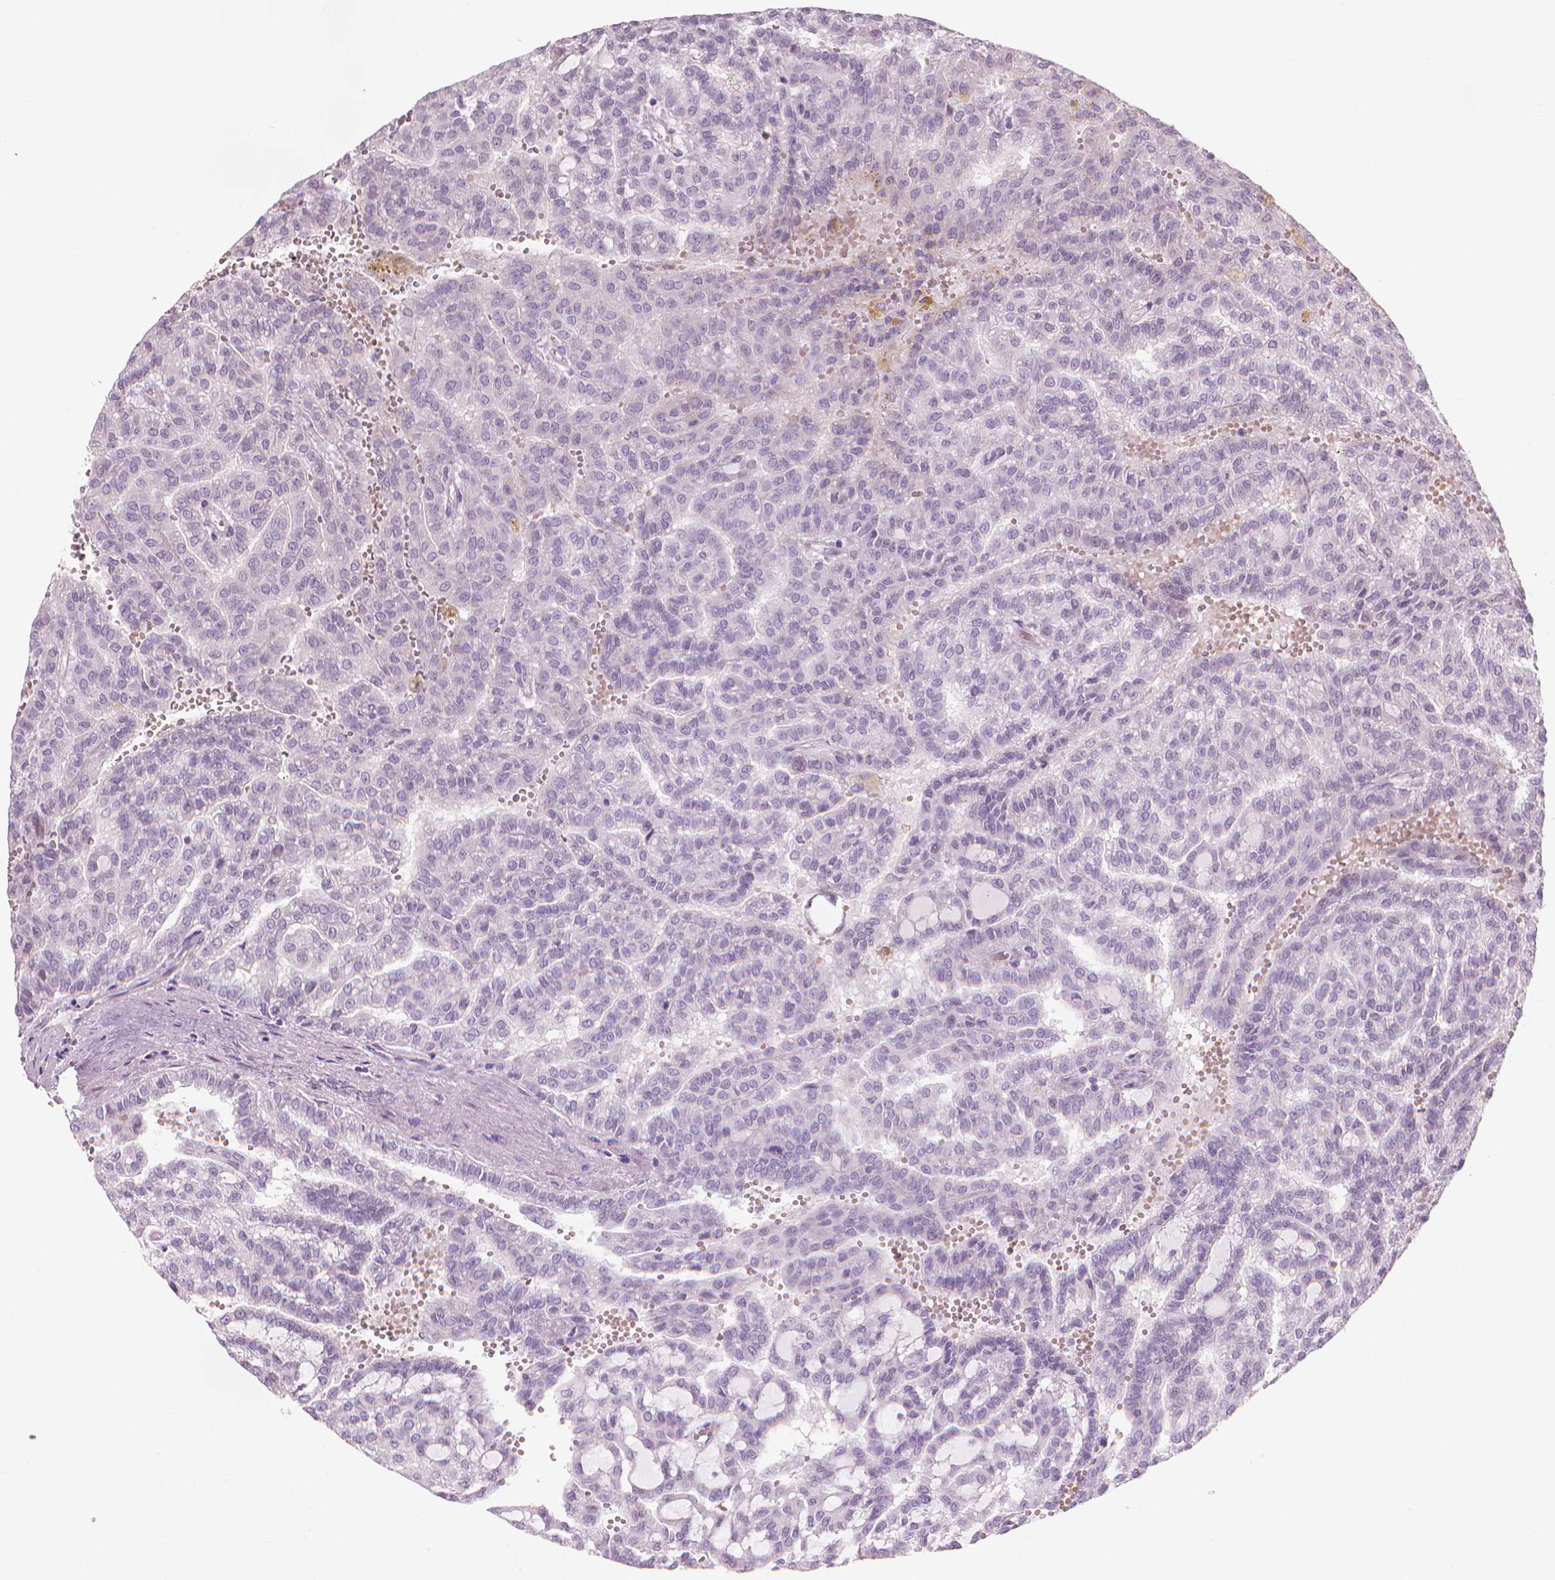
{"staining": {"intensity": "negative", "quantity": "none", "location": "none"}, "tissue": "renal cancer", "cell_type": "Tumor cells", "image_type": "cancer", "snomed": [{"axis": "morphology", "description": "Adenocarcinoma, NOS"}, {"axis": "topography", "description": "Kidney"}], "caption": "A micrograph of human renal cancer (adenocarcinoma) is negative for staining in tumor cells. (DAB immunohistochemistry visualized using brightfield microscopy, high magnification).", "gene": "IFFO1", "patient": {"sex": "male", "age": 63}}